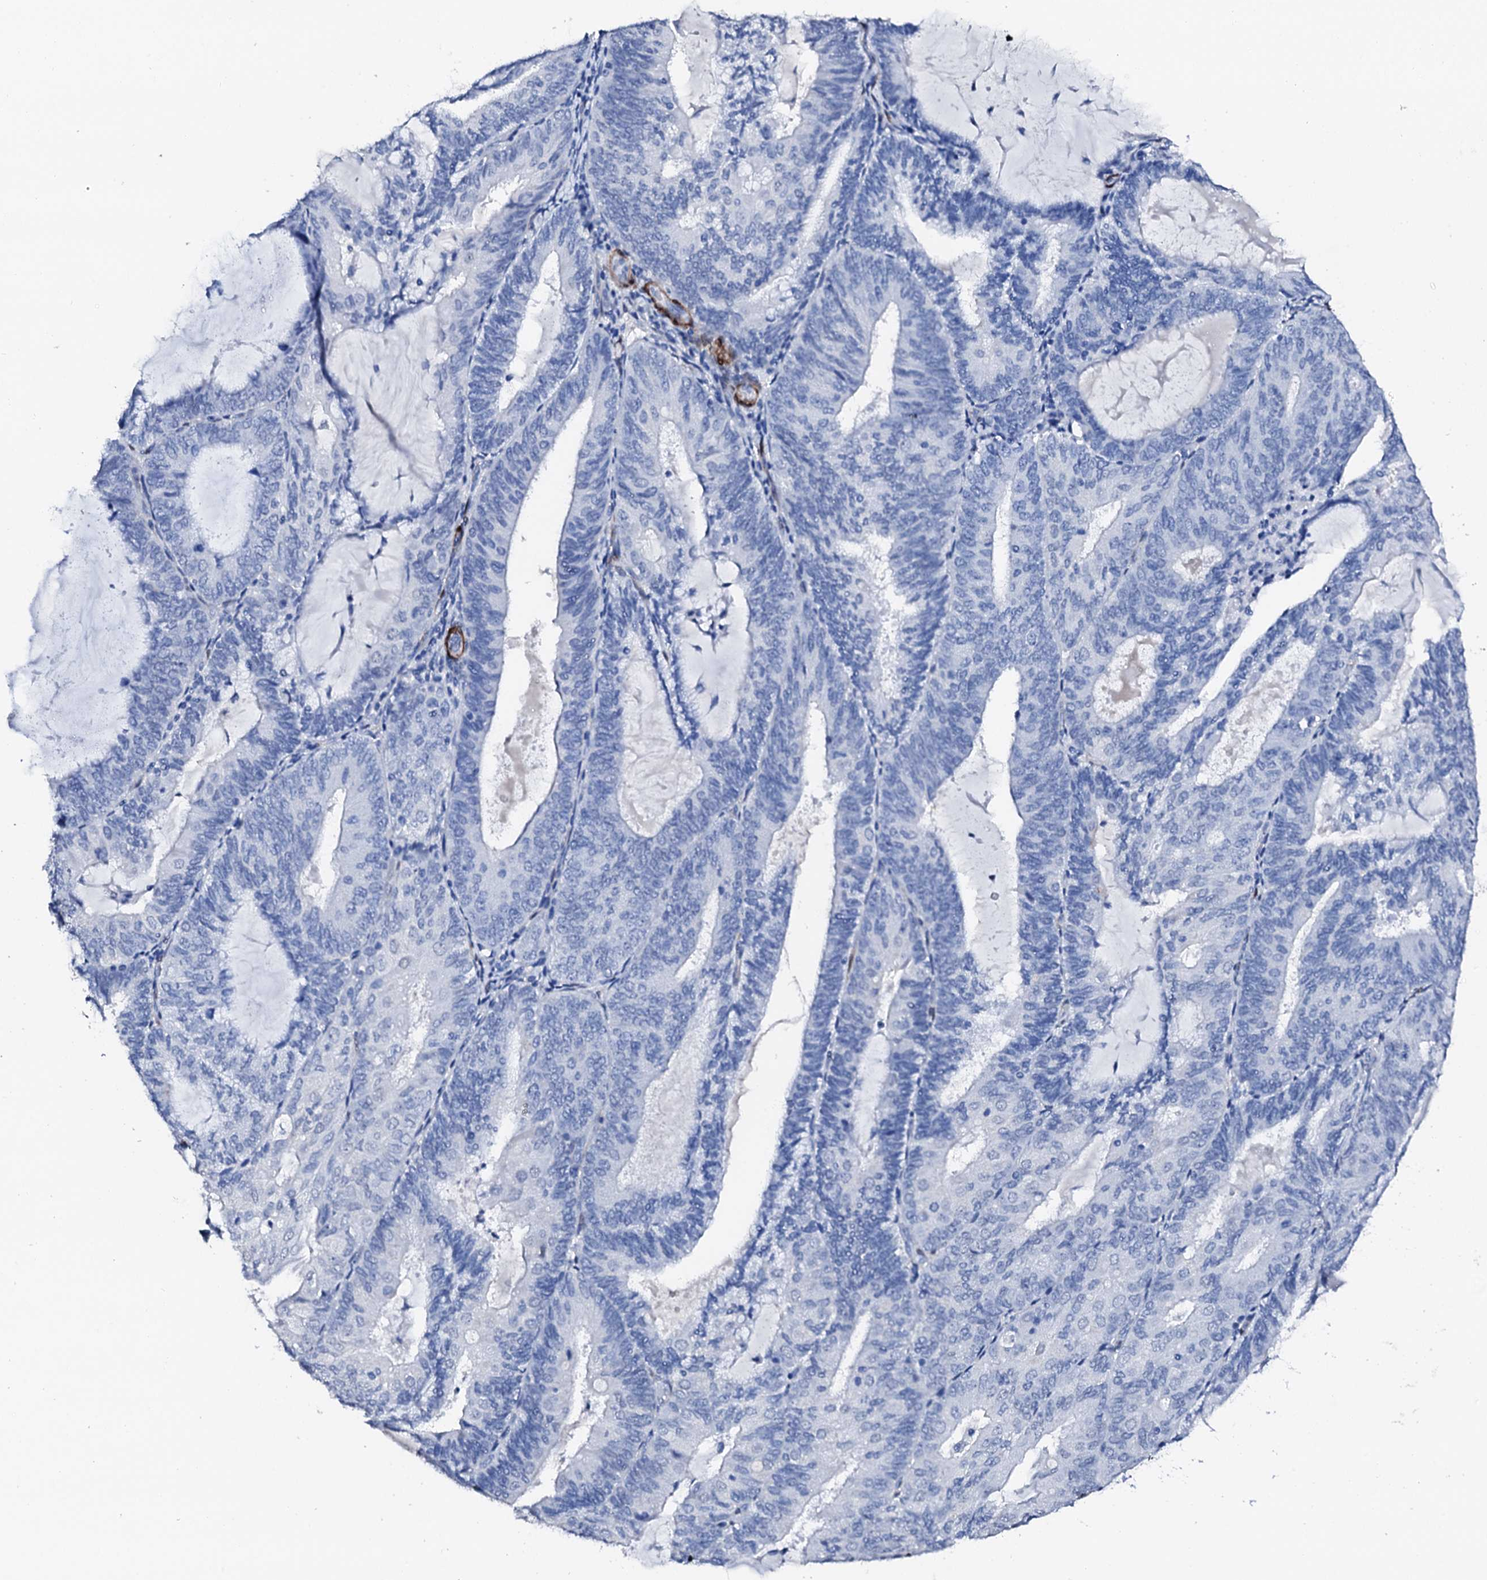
{"staining": {"intensity": "negative", "quantity": "none", "location": "none"}, "tissue": "endometrial cancer", "cell_type": "Tumor cells", "image_type": "cancer", "snomed": [{"axis": "morphology", "description": "Adenocarcinoma, NOS"}, {"axis": "topography", "description": "Endometrium"}], "caption": "An immunohistochemistry micrograph of endometrial cancer is shown. There is no staining in tumor cells of endometrial cancer.", "gene": "NRIP2", "patient": {"sex": "female", "age": 81}}